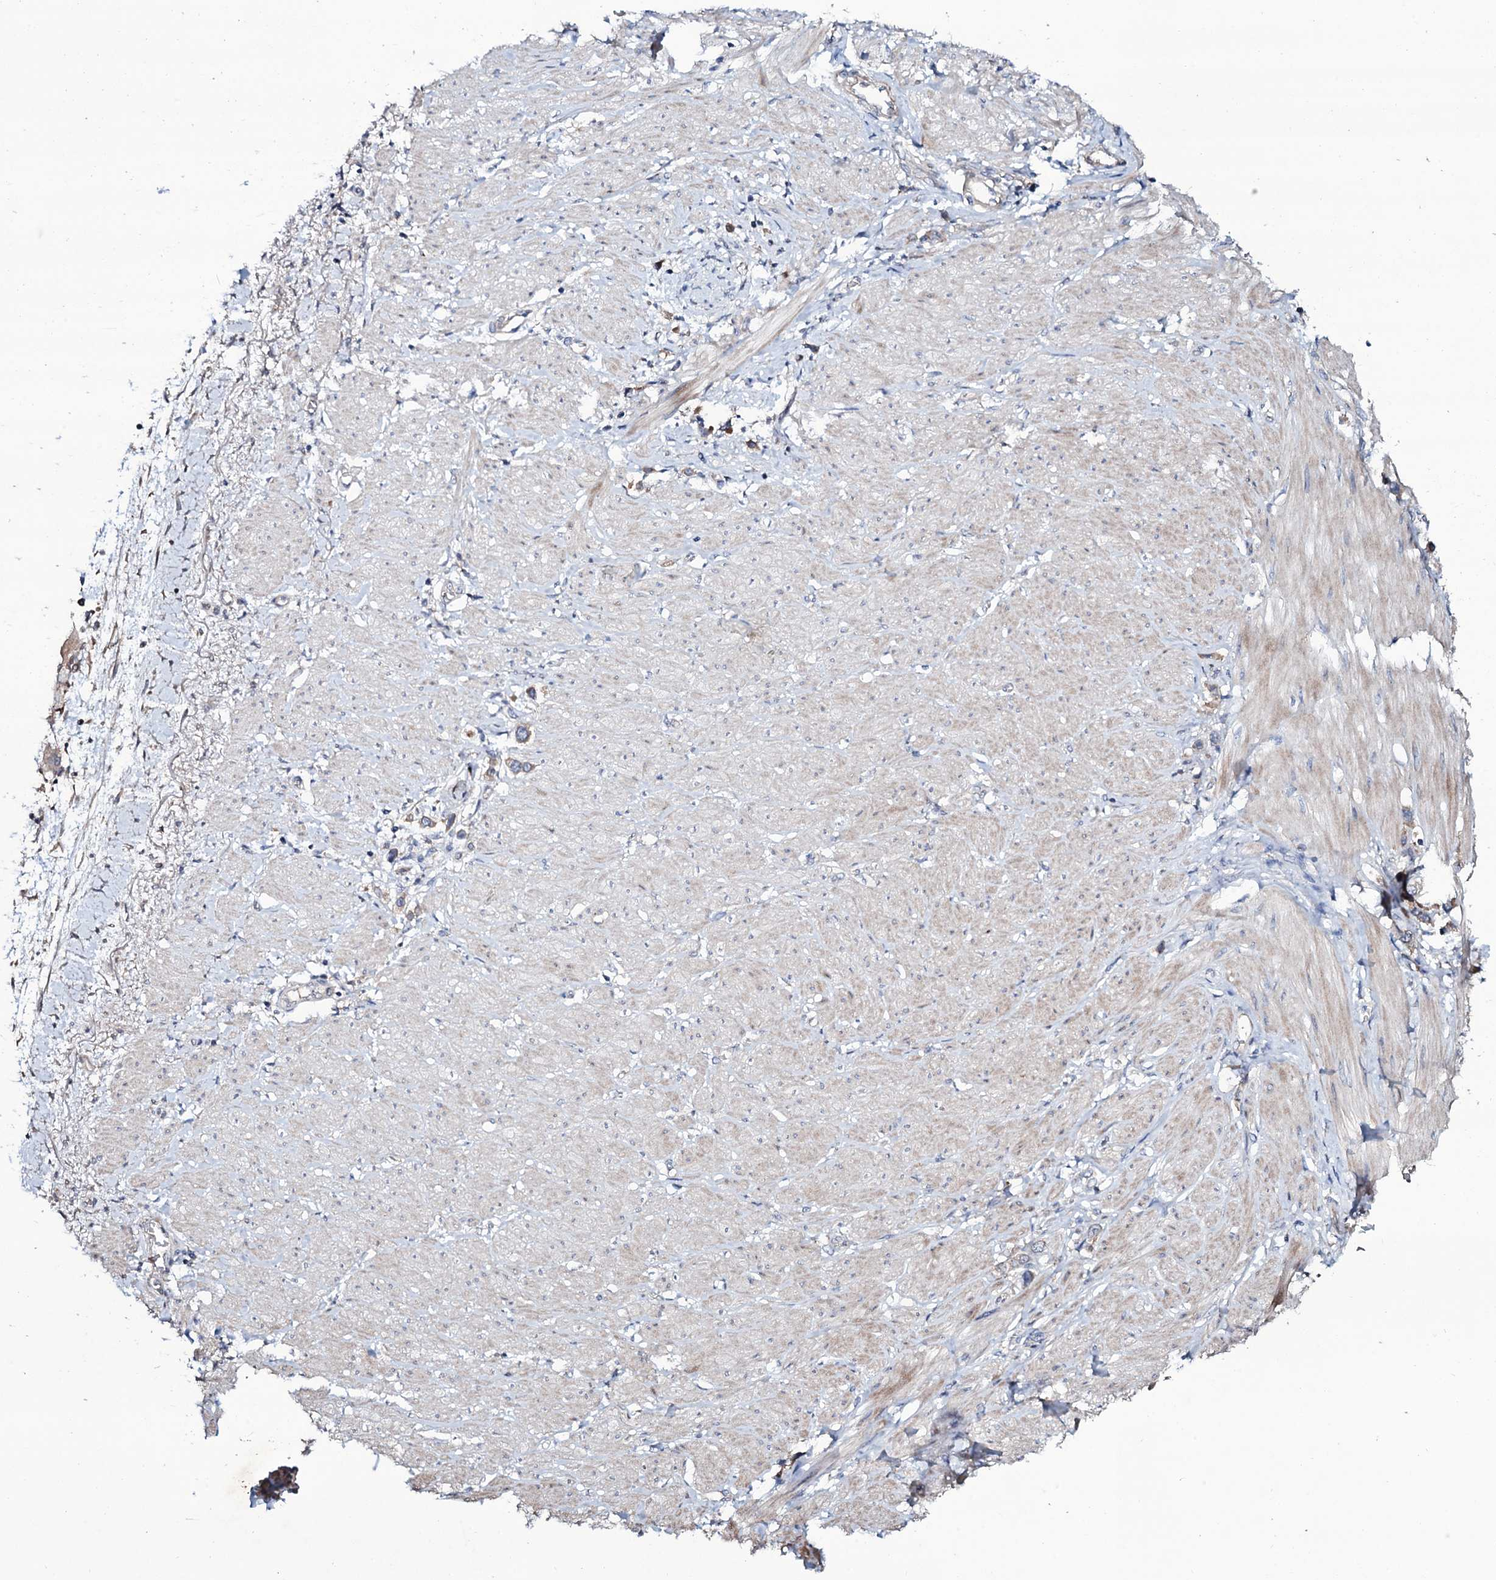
{"staining": {"intensity": "weak", "quantity": "25%-75%", "location": "cytoplasmic/membranous"}, "tissue": "stomach cancer", "cell_type": "Tumor cells", "image_type": "cancer", "snomed": [{"axis": "morphology", "description": "Adenocarcinoma, NOS"}, {"axis": "topography", "description": "Stomach"}], "caption": "Immunohistochemical staining of stomach cancer (adenocarcinoma) shows low levels of weak cytoplasmic/membranous expression in approximately 25%-75% of tumor cells. Using DAB (3,3'-diaminobenzidine) (brown) and hematoxylin (blue) stains, captured at high magnification using brightfield microscopy.", "gene": "COG6", "patient": {"sex": "female", "age": 65}}